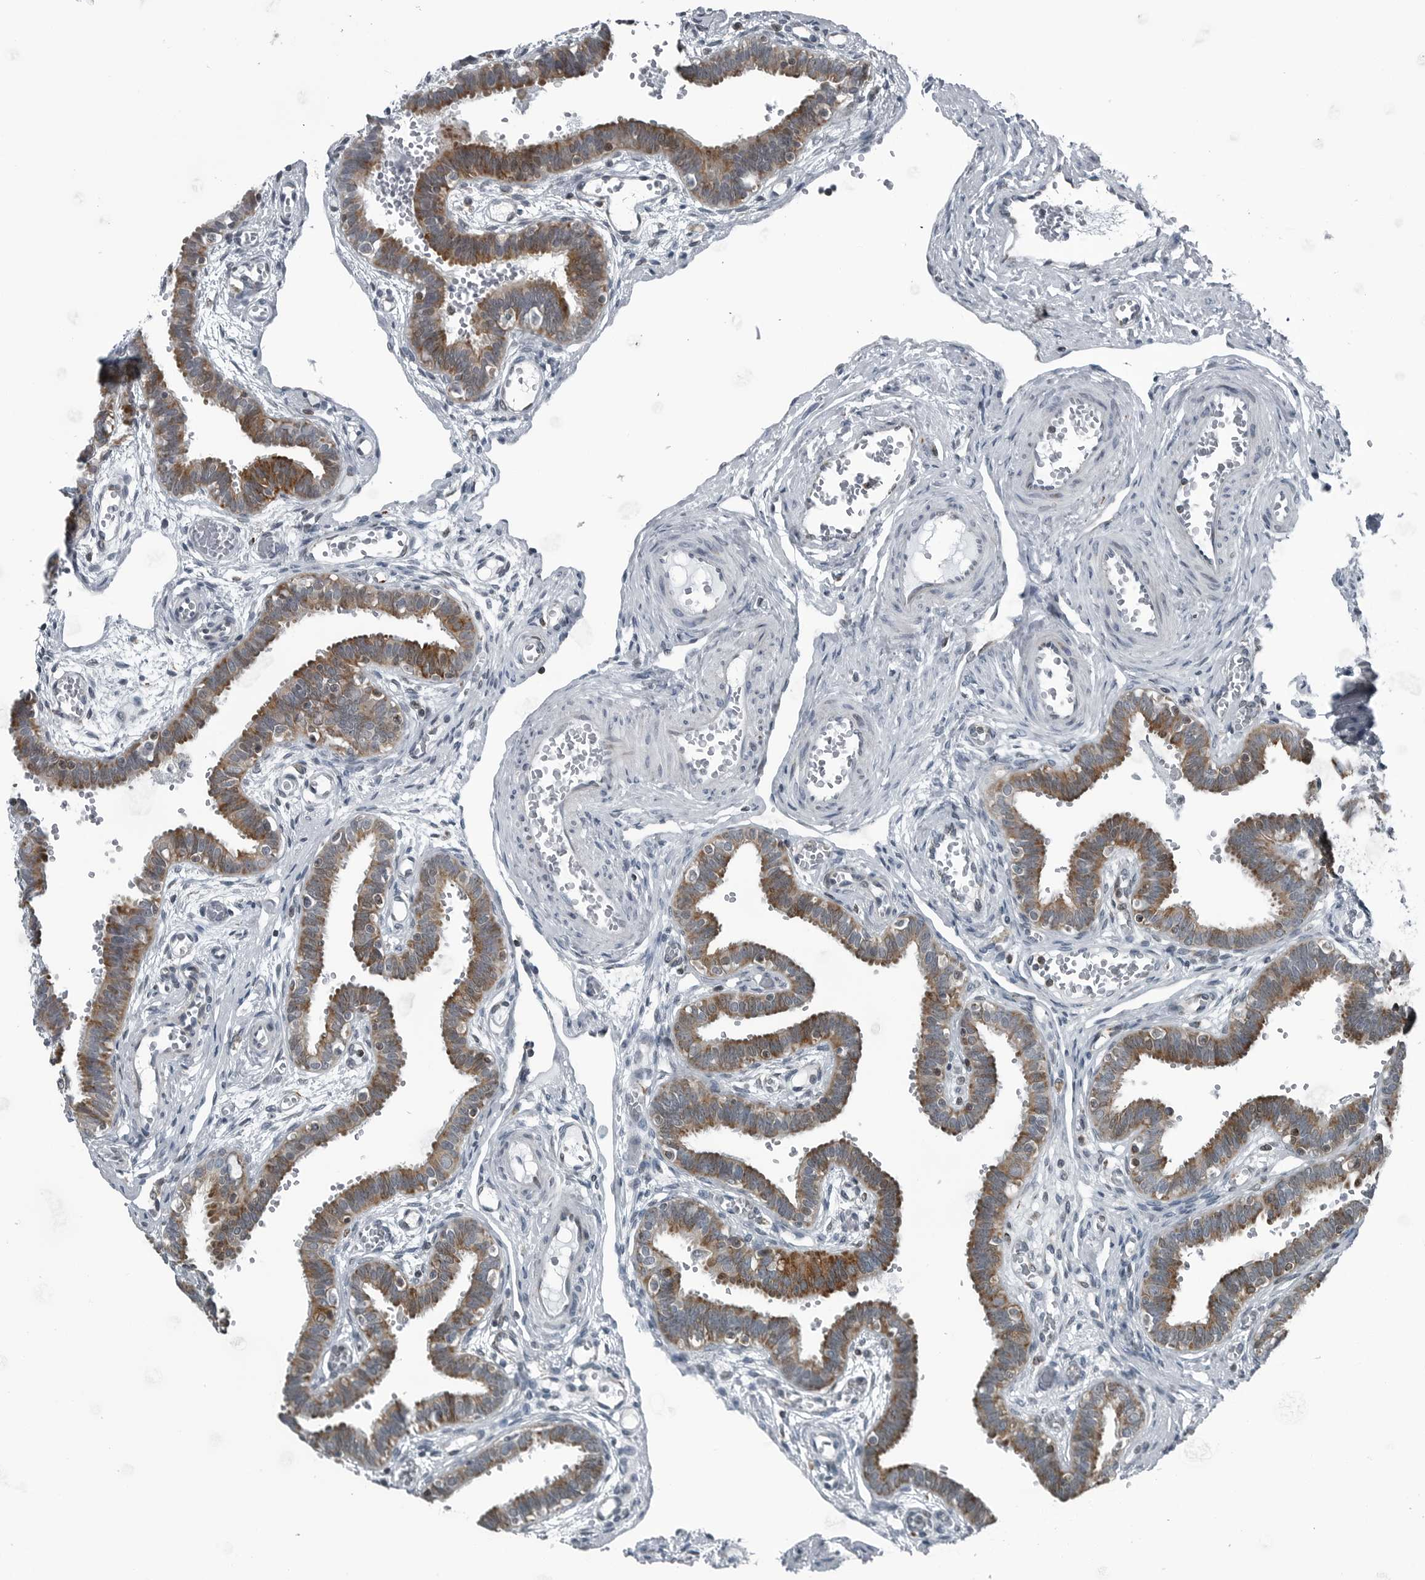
{"staining": {"intensity": "moderate", "quantity": ">75%", "location": "cytoplasmic/membranous"}, "tissue": "fallopian tube", "cell_type": "Glandular cells", "image_type": "normal", "snomed": [{"axis": "morphology", "description": "Normal tissue, NOS"}, {"axis": "topography", "description": "Fallopian tube"}, {"axis": "topography", "description": "Placenta"}], "caption": "Benign fallopian tube demonstrates moderate cytoplasmic/membranous positivity in about >75% of glandular cells.", "gene": "GAK", "patient": {"sex": "female", "age": 32}}